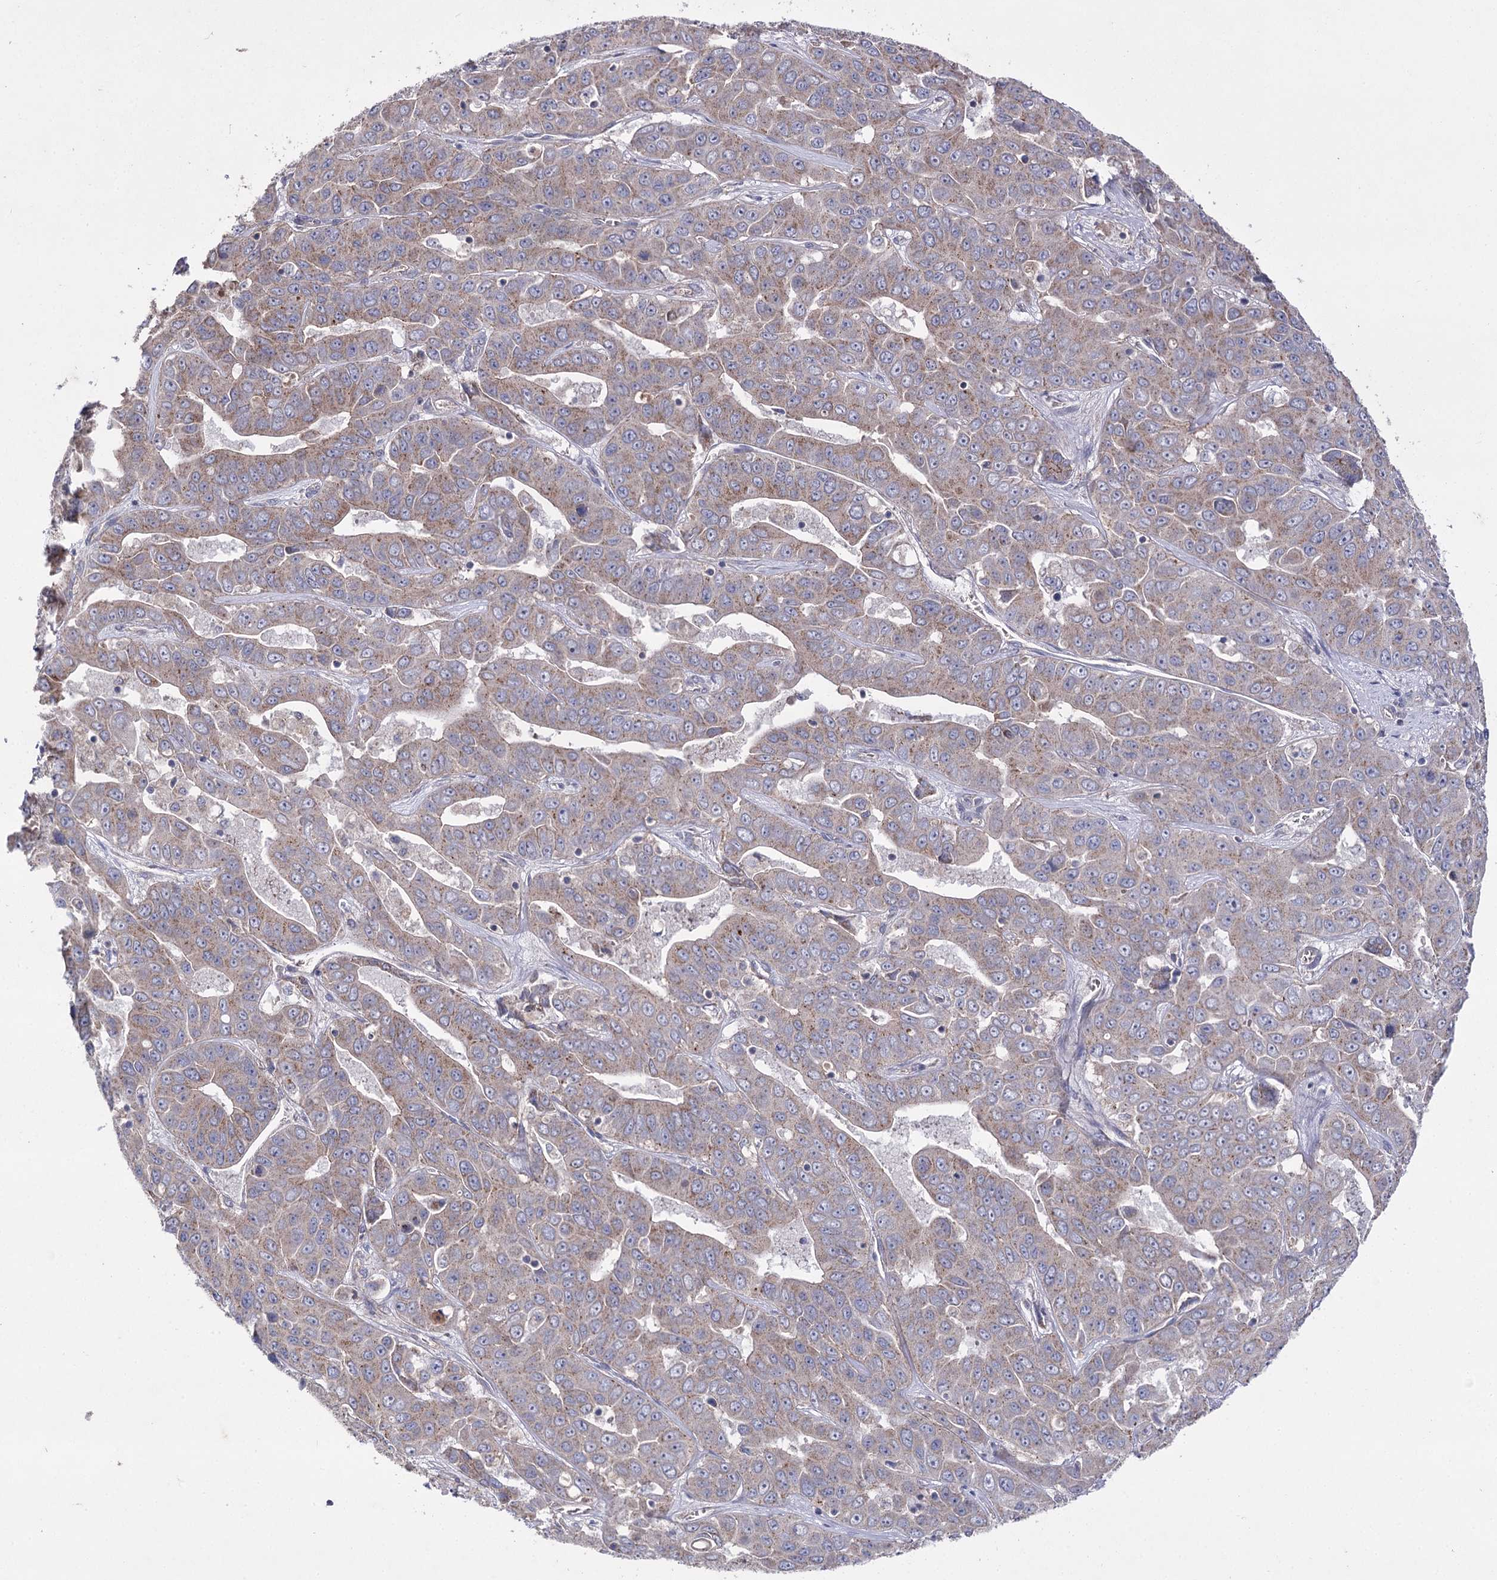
{"staining": {"intensity": "weak", "quantity": "25%-75%", "location": "cytoplasmic/membranous"}, "tissue": "liver cancer", "cell_type": "Tumor cells", "image_type": "cancer", "snomed": [{"axis": "morphology", "description": "Cholangiocarcinoma"}, {"axis": "topography", "description": "Liver"}], "caption": "Cholangiocarcinoma (liver) tissue shows weak cytoplasmic/membranous staining in about 25%-75% of tumor cells (DAB (3,3'-diaminobenzidine) = brown stain, brightfield microscopy at high magnification).", "gene": "AURKC", "patient": {"sex": "female", "age": 52}}